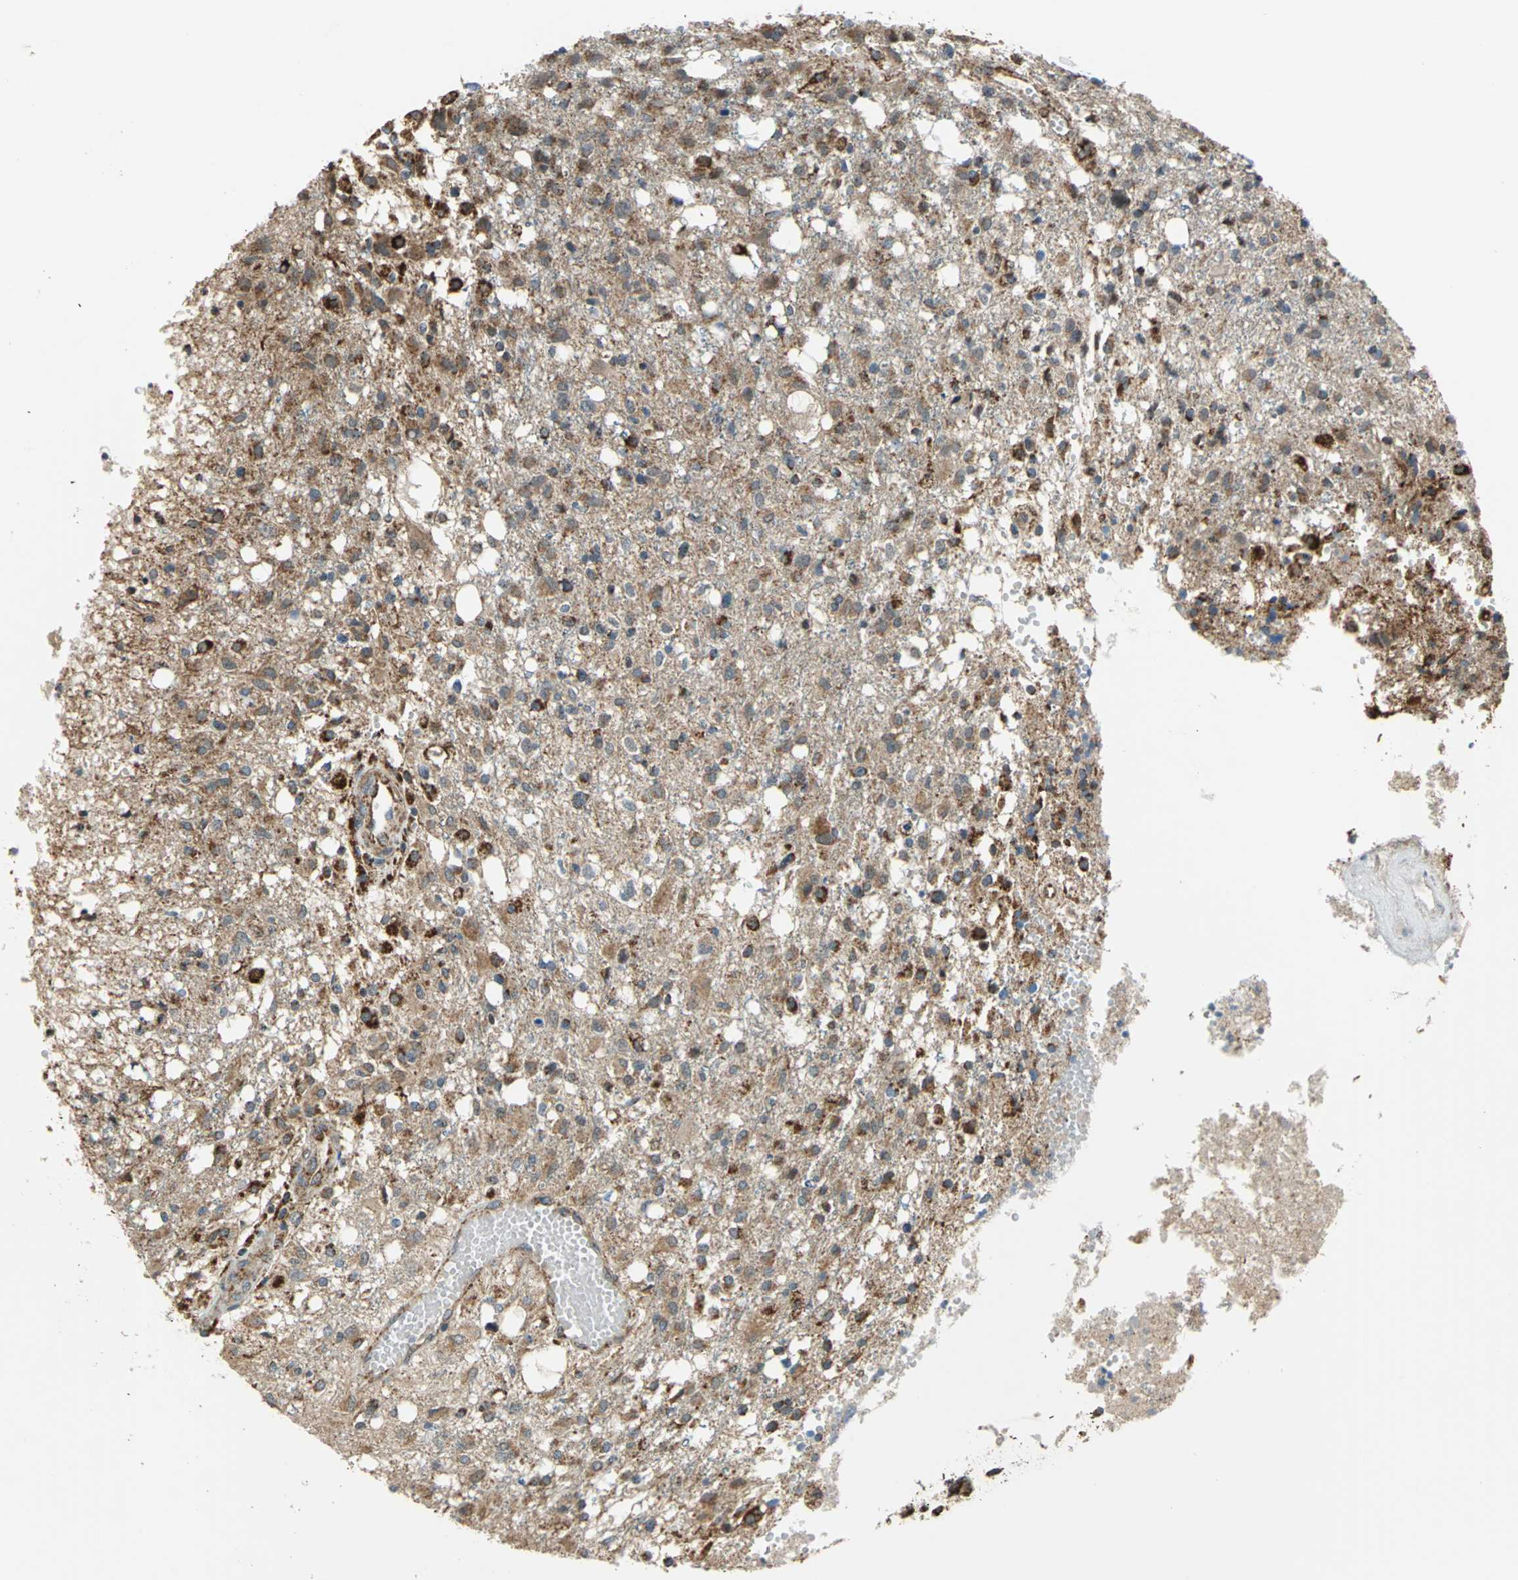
{"staining": {"intensity": "moderate", "quantity": ">75%", "location": "cytoplasmic/membranous"}, "tissue": "glioma", "cell_type": "Tumor cells", "image_type": "cancer", "snomed": [{"axis": "morphology", "description": "Glioma, malignant, High grade"}, {"axis": "topography", "description": "Cerebral cortex"}], "caption": "Protein staining of glioma tissue exhibits moderate cytoplasmic/membranous staining in approximately >75% of tumor cells. The staining was performed using DAB, with brown indicating positive protein expression. Nuclei are stained blue with hematoxylin.", "gene": "MRPS22", "patient": {"sex": "male", "age": 76}}